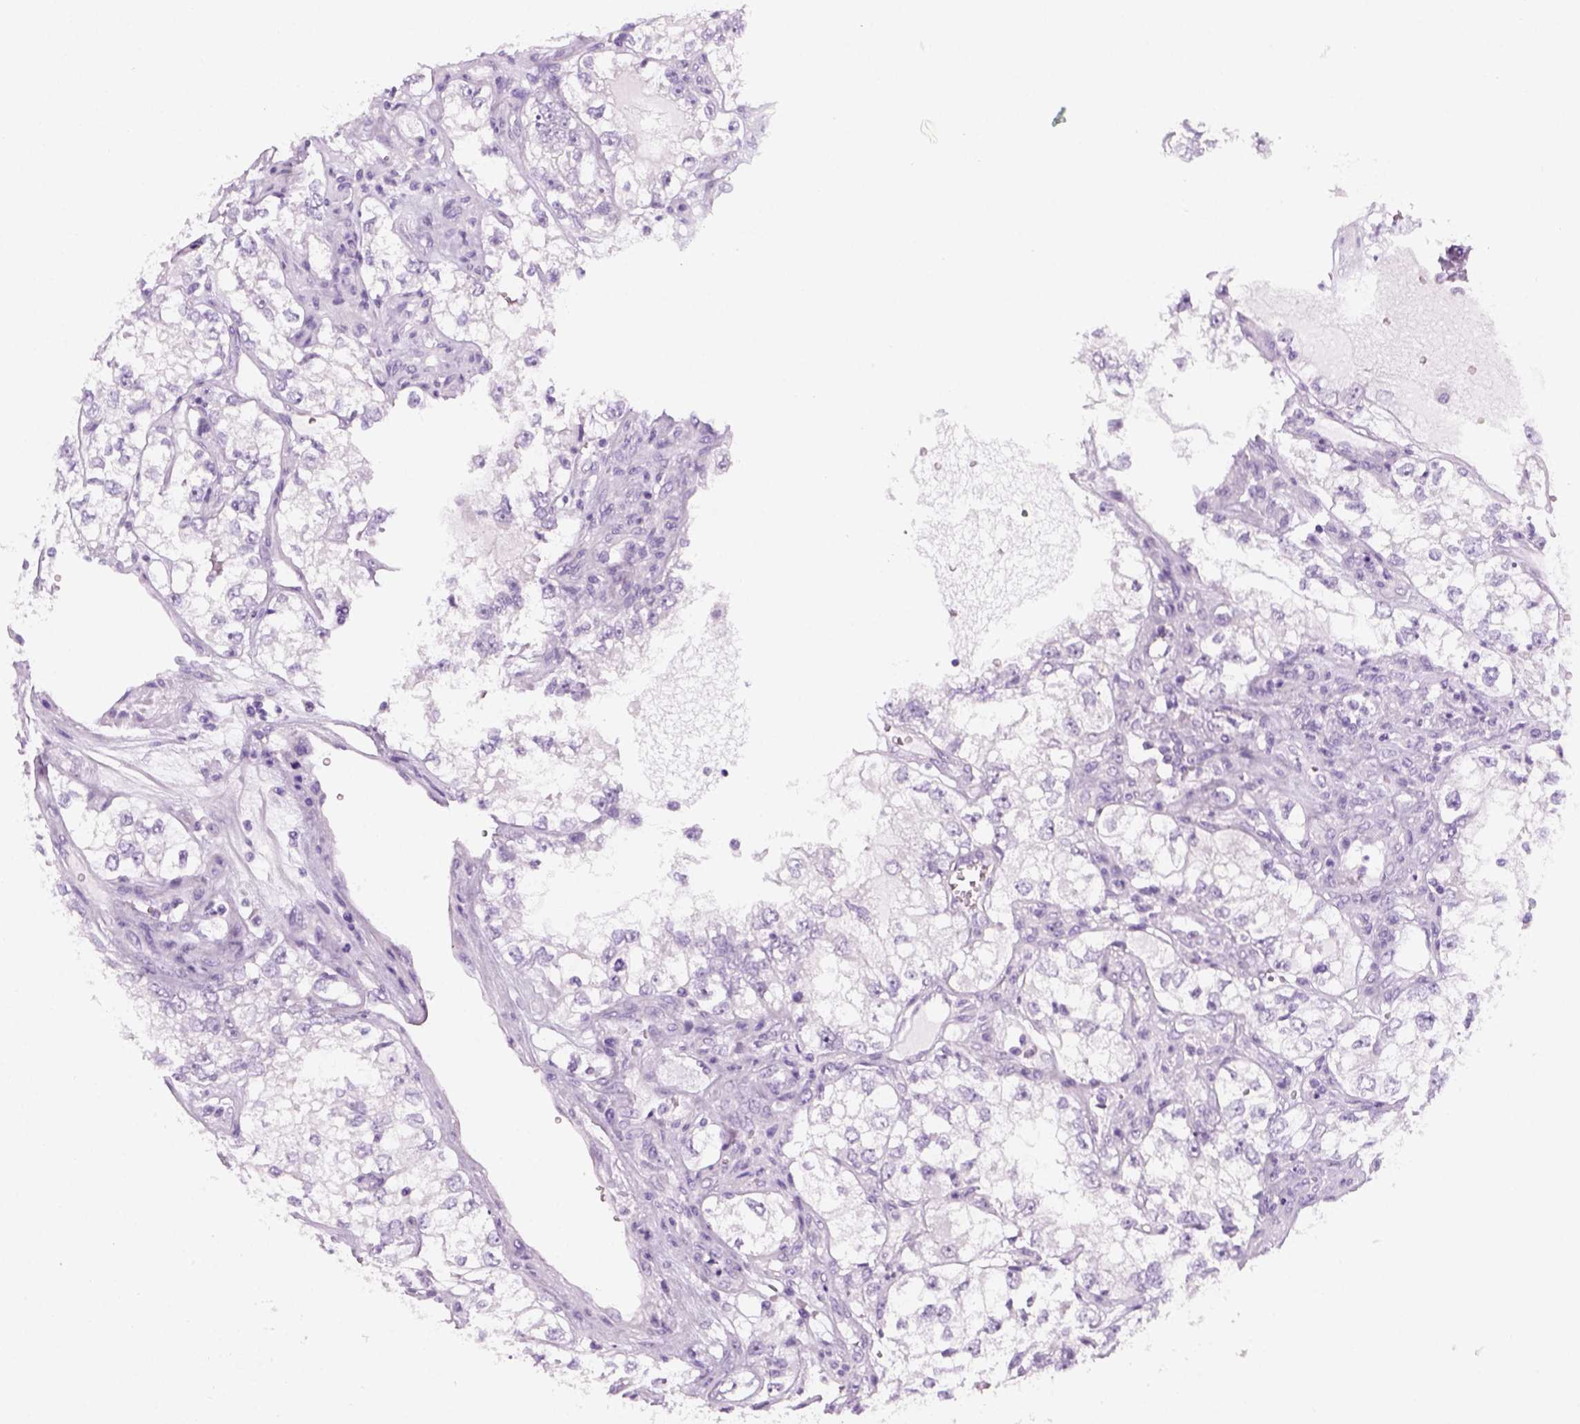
{"staining": {"intensity": "negative", "quantity": "none", "location": "none"}, "tissue": "renal cancer", "cell_type": "Tumor cells", "image_type": "cancer", "snomed": [{"axis": "morphology", "description": "Adenocarcinoma, NOS"}, {"axis": "topography", "description": "Kidney"}], "caption": "Immunohistochemistry photomicrograph of renal cancer stained for a protein (brown), which reveals no staining in tumor cells.", "gene": "KRTAP11-1", "patient": {"sex": "female", "age": 59}}